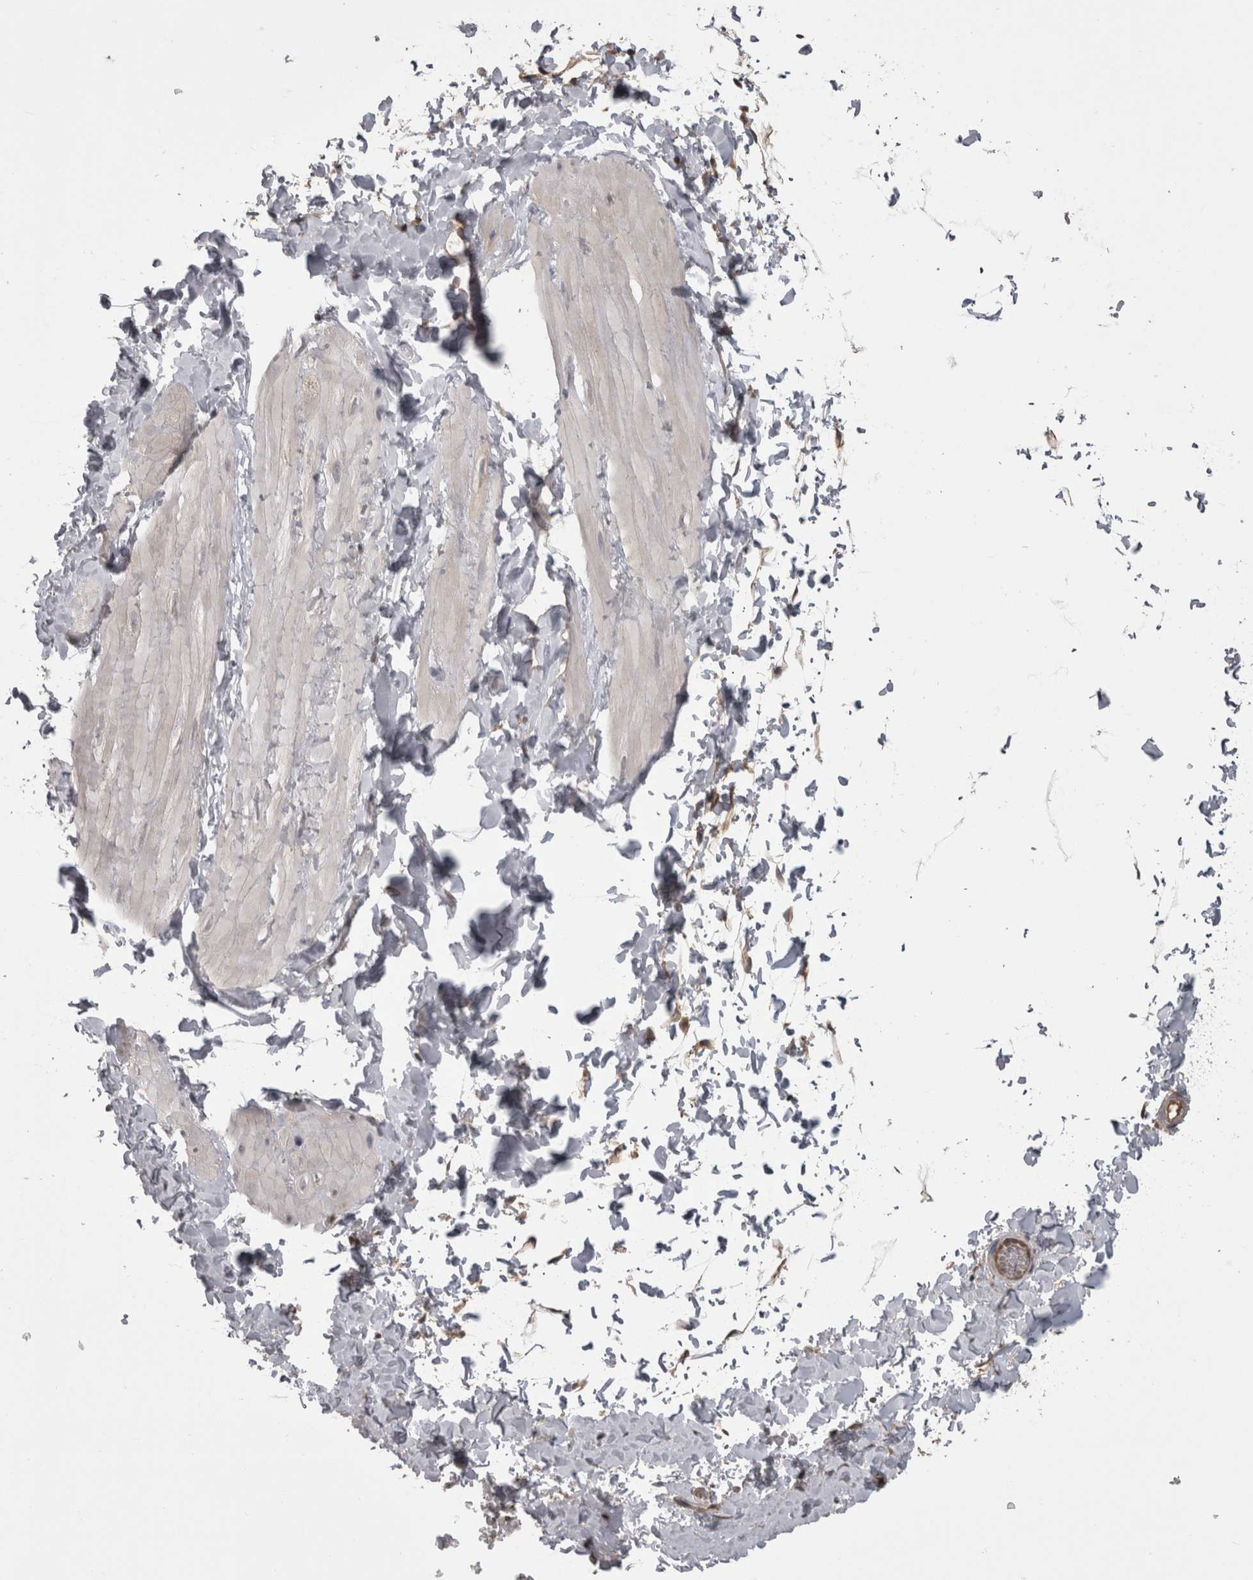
{"staining": {"intensity": "negative", "quantity": "none", "location": "none"}, "tissue": "adipose tissue", "cell_type": "Adipocytes", "image_type": "normal", "snomed": [{"axis": "morphology", "description": "Normal tissue, NOS"}, {"axis": "topography", "description": "Adipose tissue"}, {"axis": "topography", "description": "Vascular tissue"}, {"axis": "topography", "description": "Peripheral nerve tissue"}], "caption": "Immunohistochemistry of normal adipose tissue reveals no expression in adipocytes.", "gene": "APRT", "patient": {"sex": "male", "age": 25}}